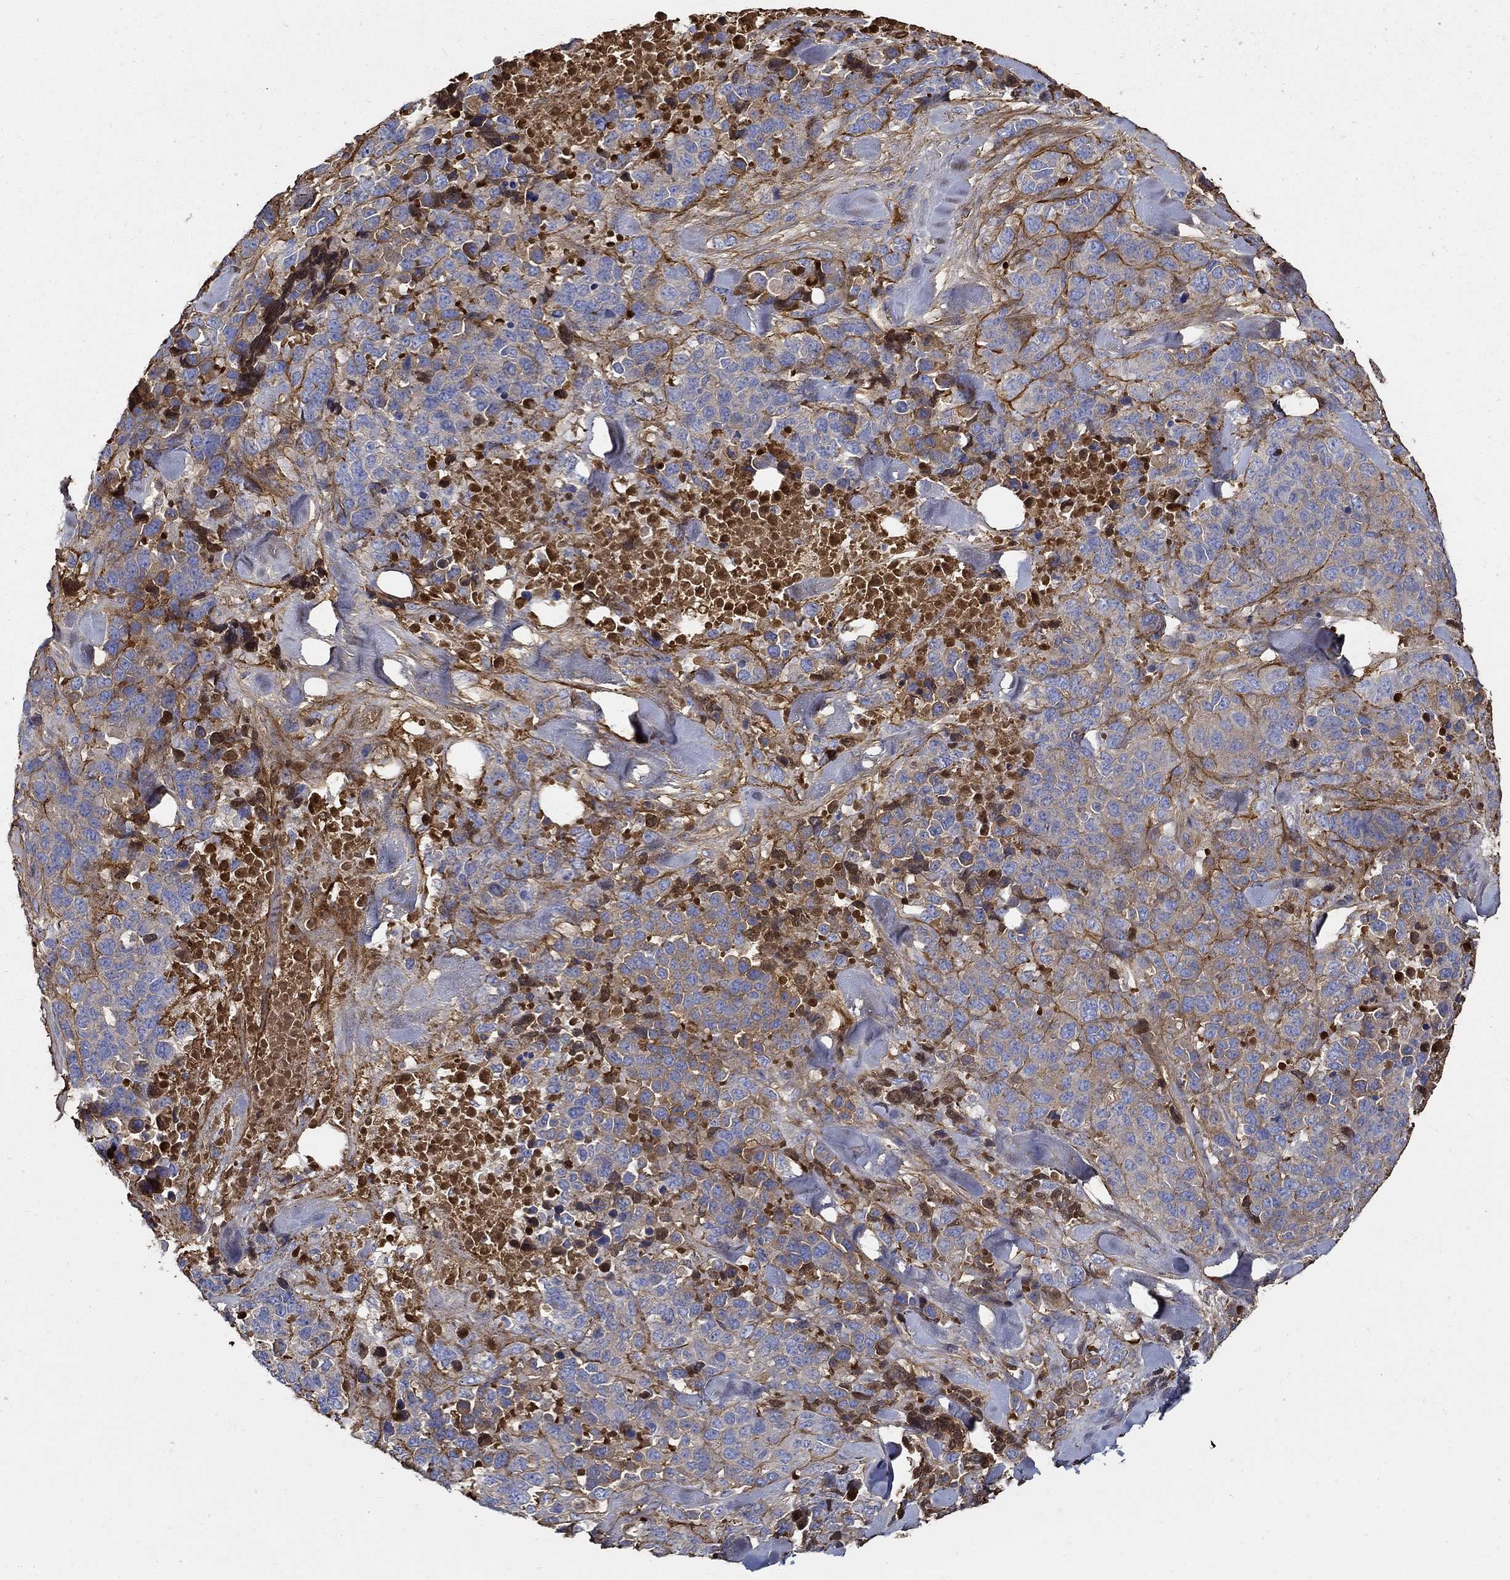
{"staining": {"intensity": "negative", "quantity": "none", "location": "none"}, "tissue": "melanoma", "cell_type": "Tumor cells", "image_type": "cancer", "snomed": [{"axis": "morphology", "description": "Malignant melanoma, Metastatic site"}, {"axis": "topography", "description": "Skin"}], "caption": "Melanoma was stained to show a protein in brown. There is no significant staining in tumor cells. (Brightfield microscopy of DAB IHC at high magnification).", "gene": "TGFBI", "patient": {"sex": "male", "age": 84}}